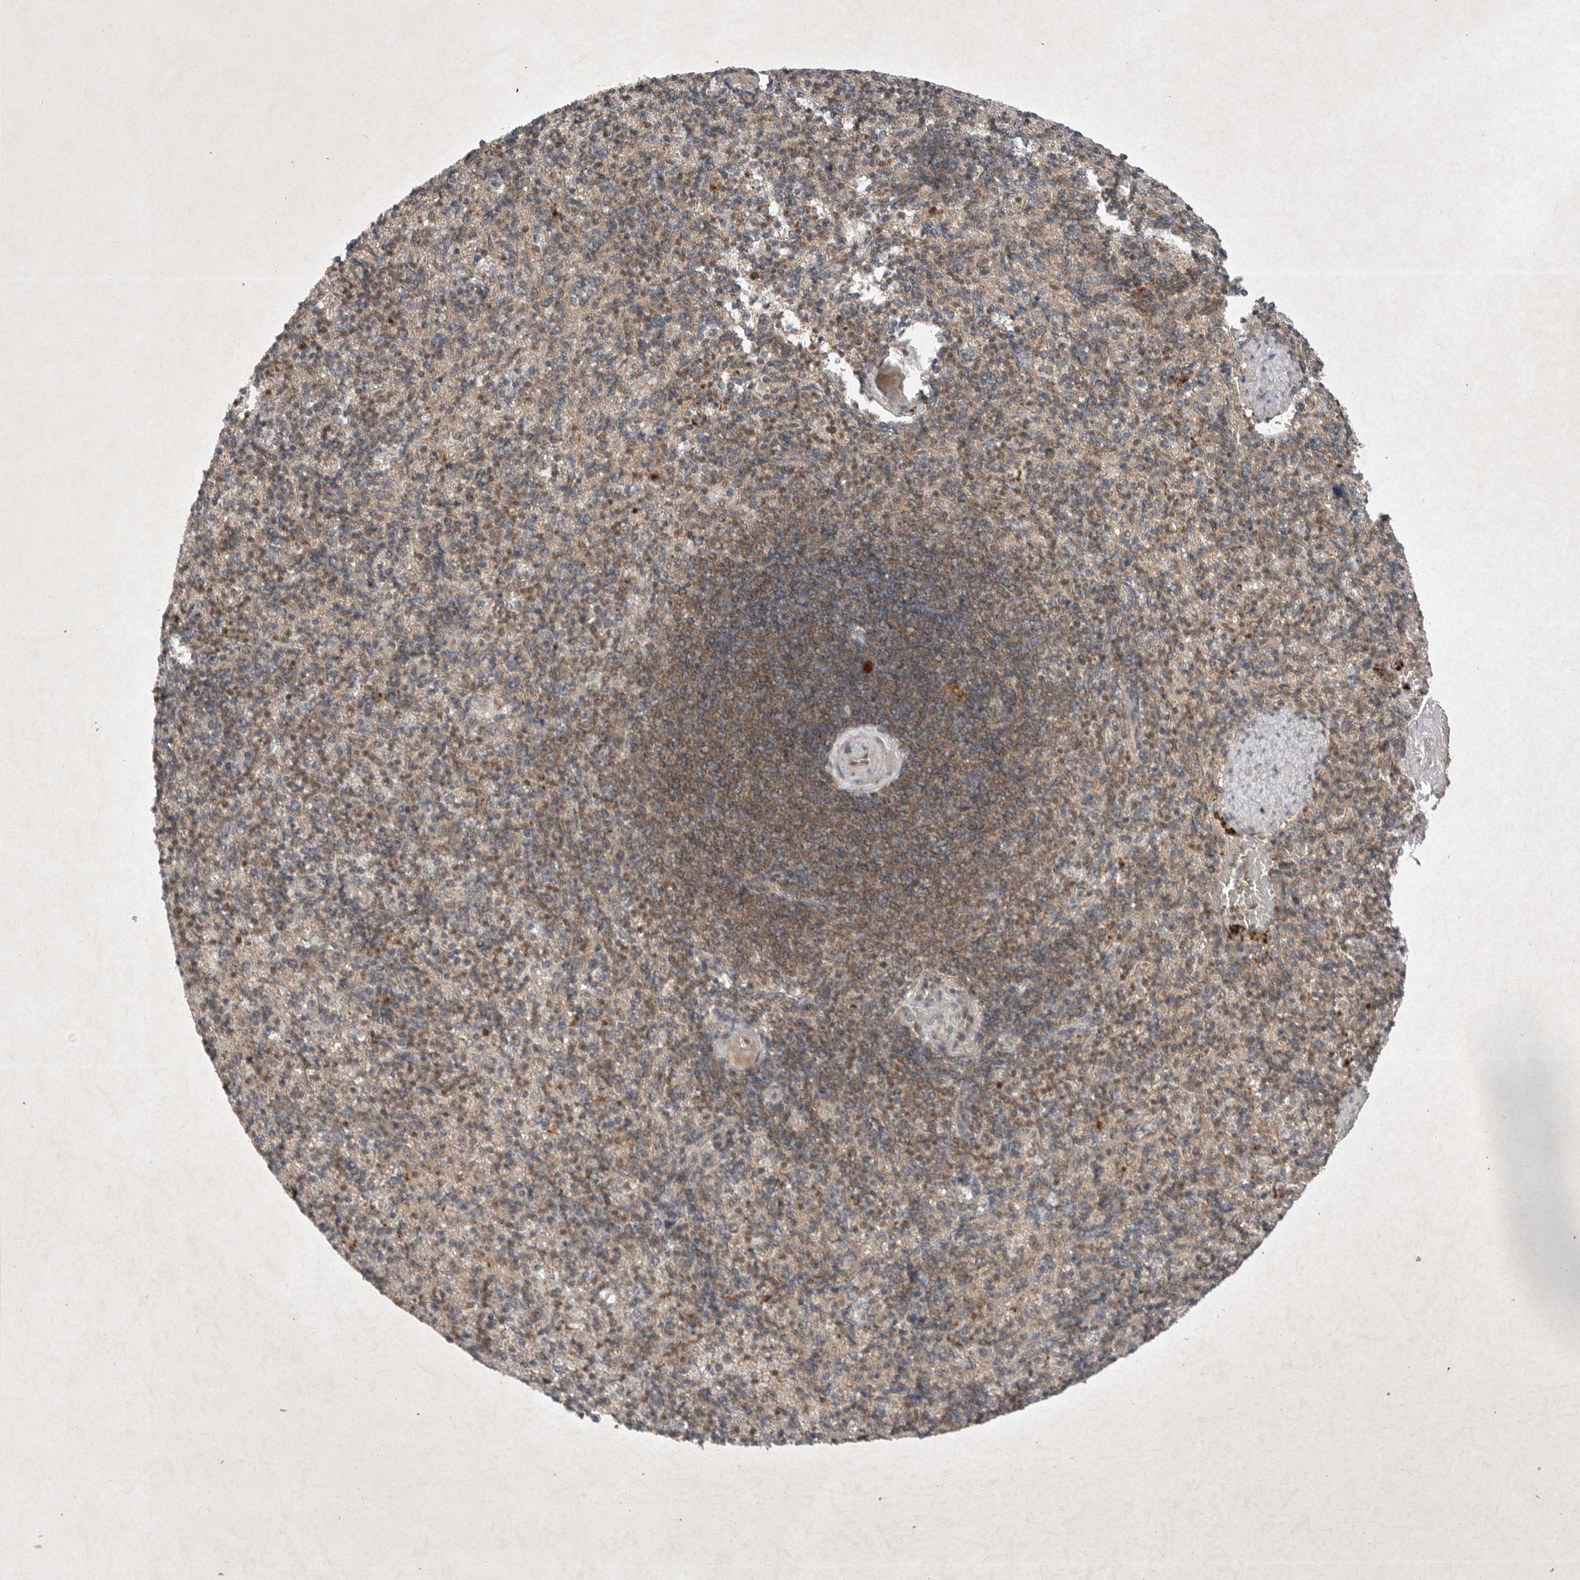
{"staining": {"intensity": "weak", "quantity": "25%-75%", "location": "cytoplasmic/membranous,nuclear"}, "tissue": "spleen", "cell_type": "Cells in red pulp", "image_type": "normal", "snomed": [{"axis": "morphology", "description": "Normal tissue, NOS"}, {"axis": "topography", "description": "Spleen"}], "caption": "The histopathology image displays a brown stain indicating the presence of a protein in the cytoplasmic/membranous,nuclear of cells in red pulp in spleen. (Stains: DAB (3,3'-diaminobenzidine) in brown, nuclei in blue, Microscopy: brightfield microscopy at high magnification).", "gene": "DDR1", "patient": {"sex": "female", "age": 74}}